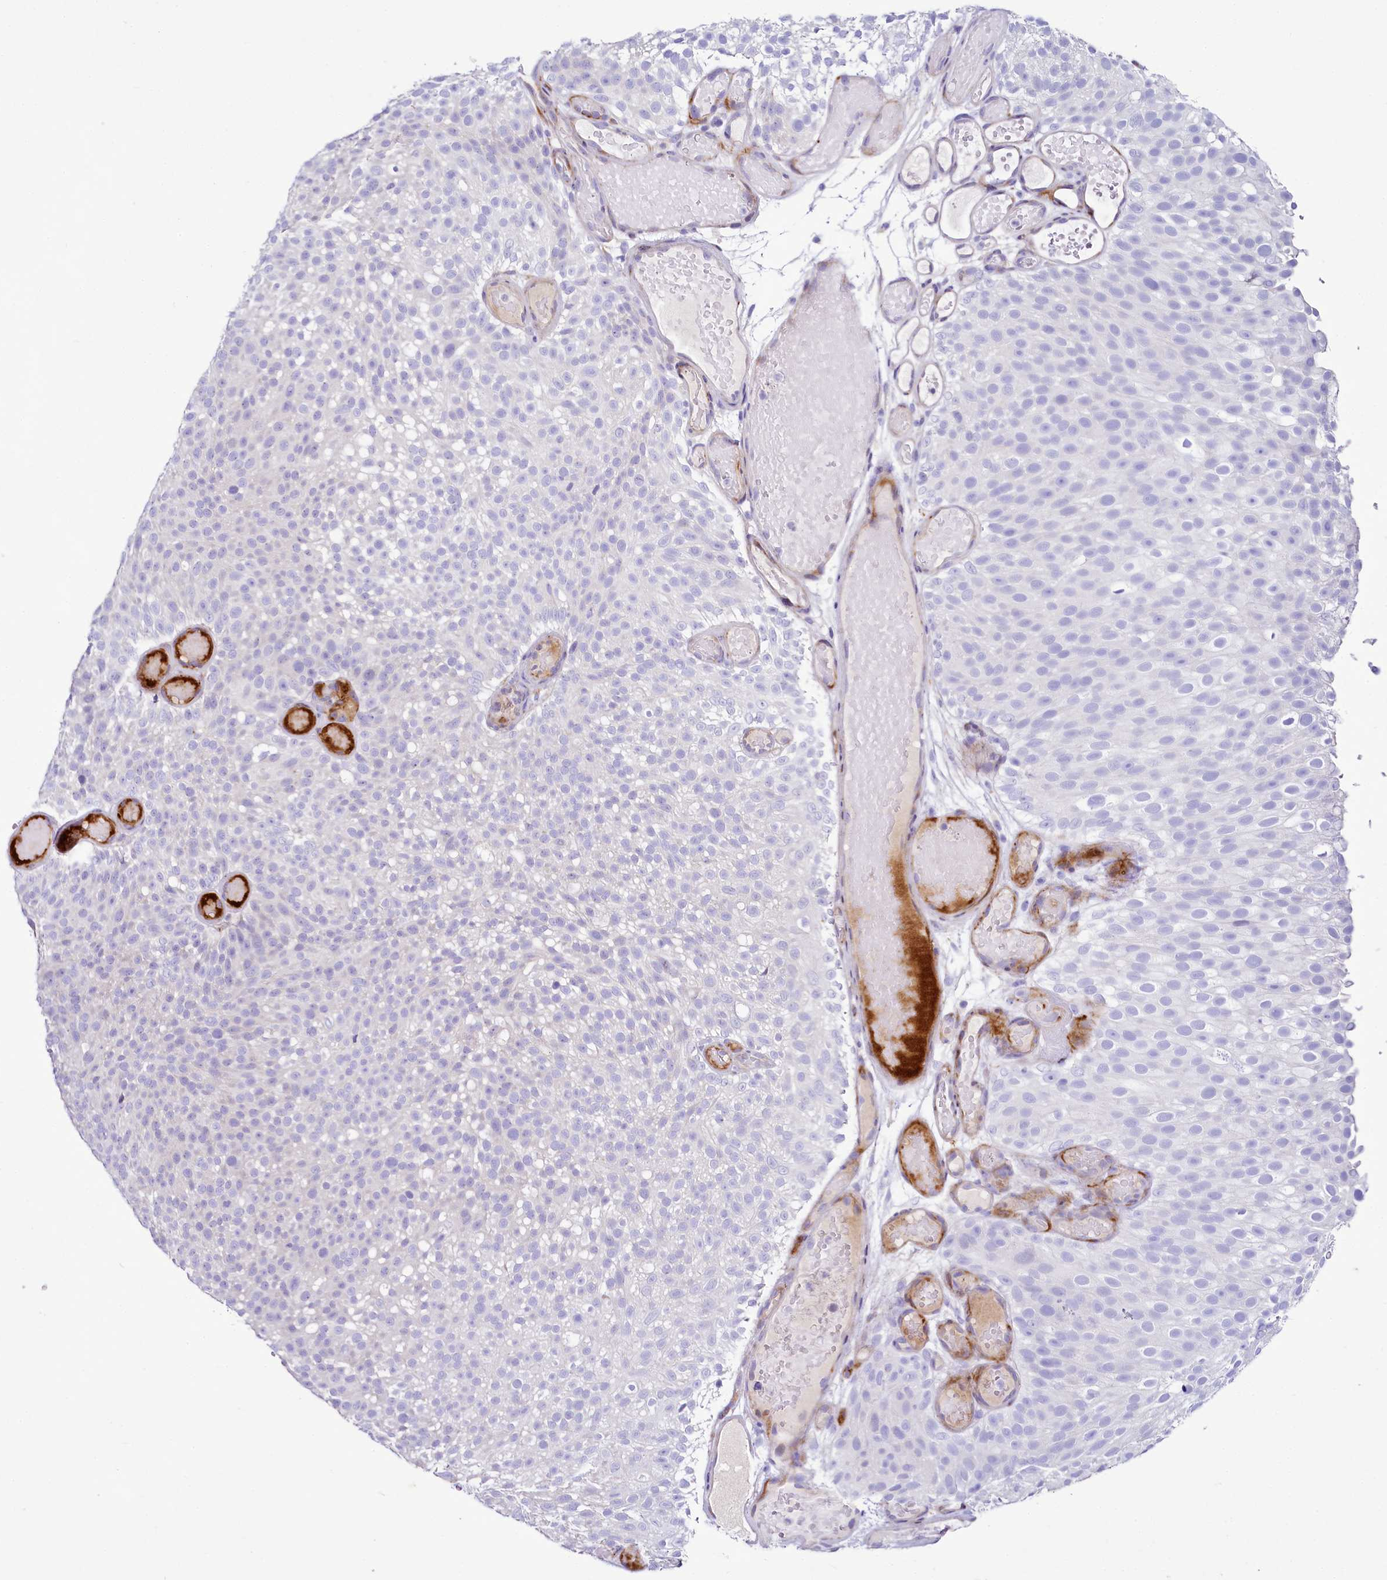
{"staining": {"intensity": "negative", "quantity": "none", "location": "none"}, "tissue": "urothelial cancer", "cell_type": "Tumor cells", "image_type": "cancer", "snomed": [{"axis": "morphology", "description": "Urothelial carcinoma, Low grade"}, {"axis": "topography", "description": "Urinary bladder"}], "caption": "This is an immunohistochemistry image of human low-grade urothelial carcinoma. There is no positivity in tumor cells.", "gene": "SH3TC2", "patient": {"sex": "male", "age": 78}}